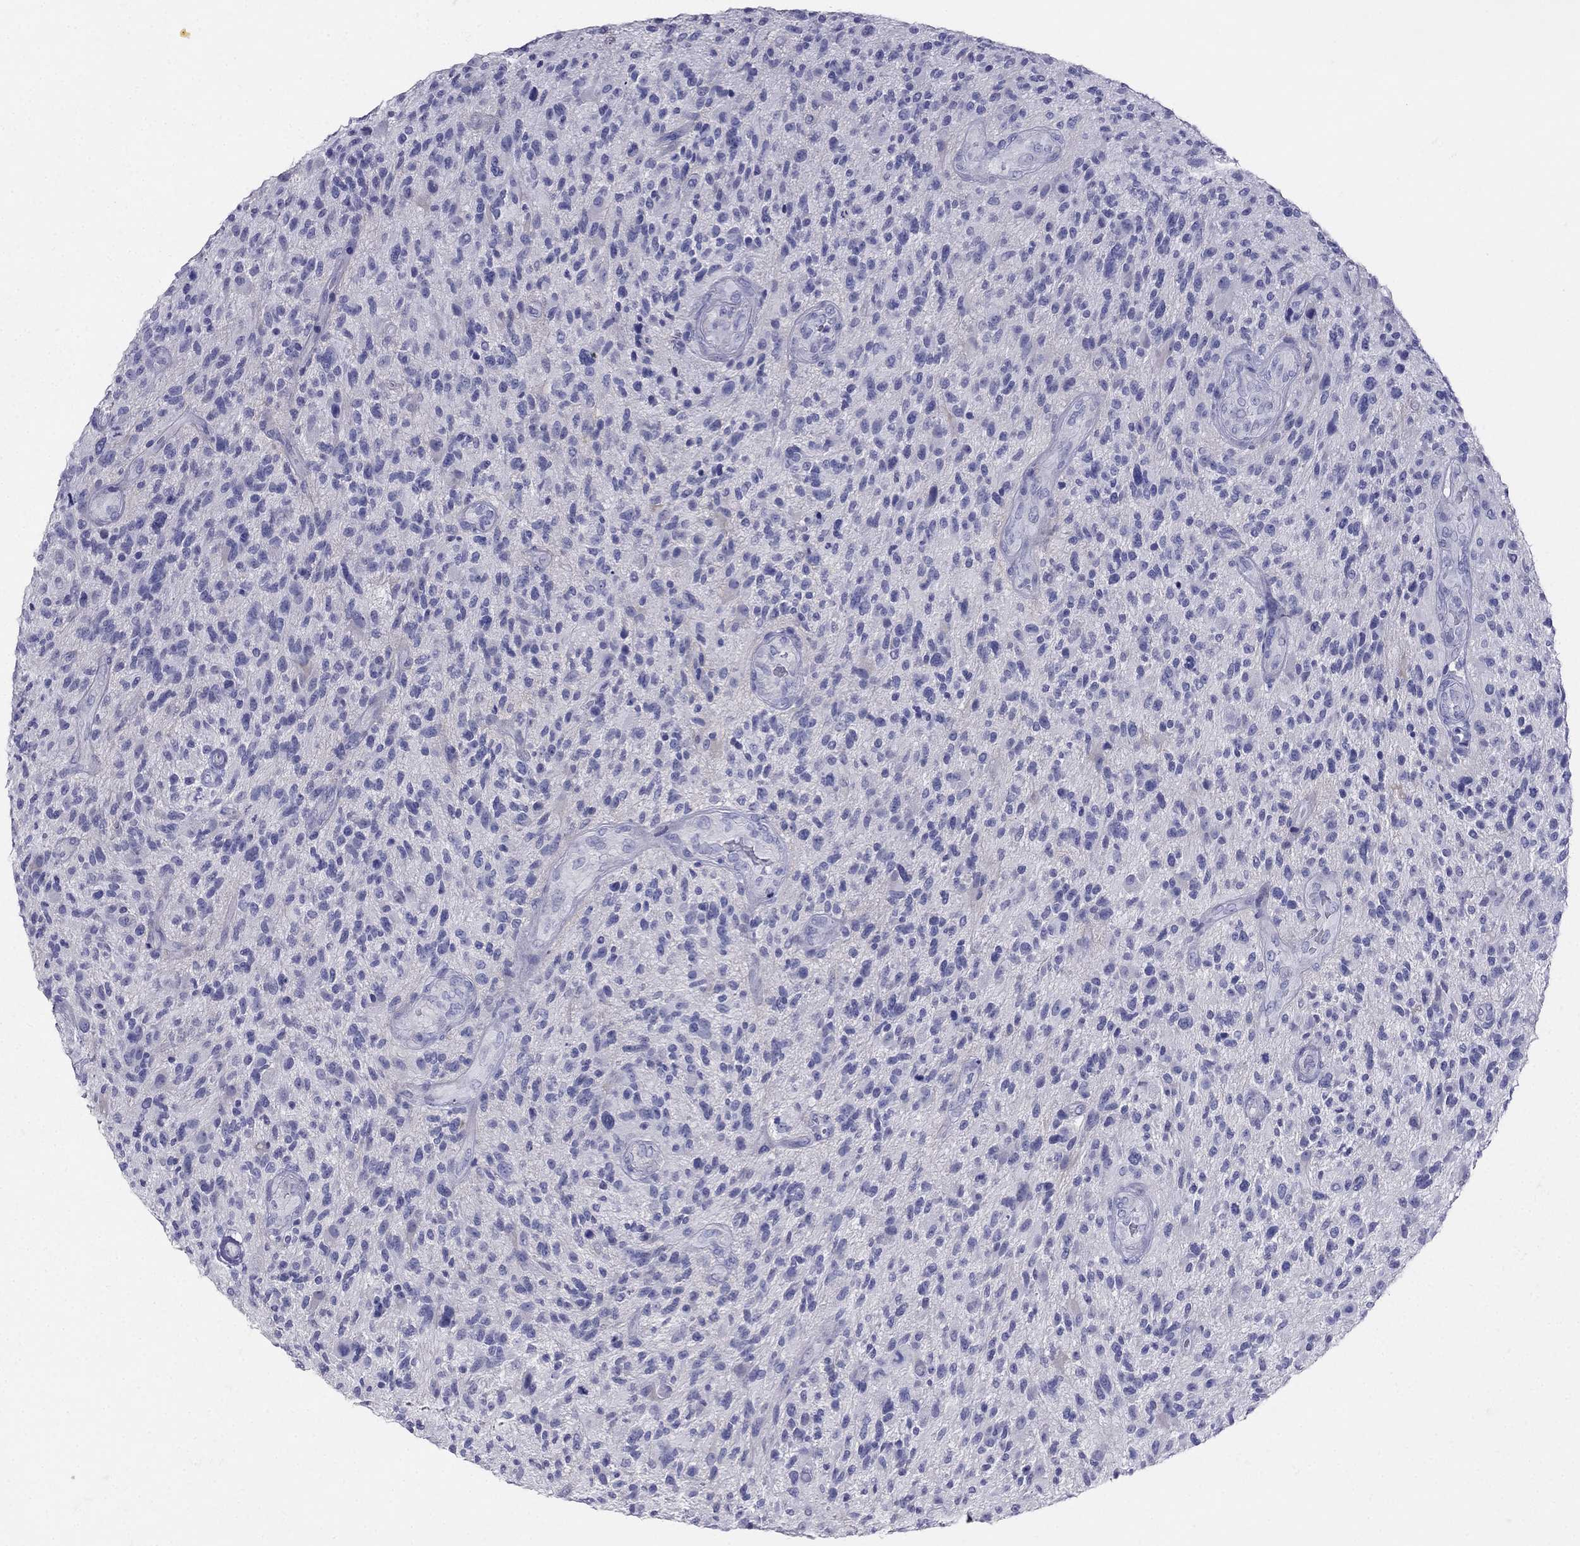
{"staining": {"intensity": "negative", "quantity": "none", "location": "none"}, "tissue": "glioma", "cell_type": "Tumor cells", "image_type": "cancer", "snomed": [{"axis": "morphology", "description": "Glioma, malignant, High grade"}, {"axis": "topography", "description": "Brain"}], "caption": "DAB (3,3'-diaminobenzidine) immunohistochemical staining of human malignant glioma (high-grade) reveals no significant expression in tumor cells.", "gene": "RFLNA", "patient": {"sex": "male", "age": 47}}